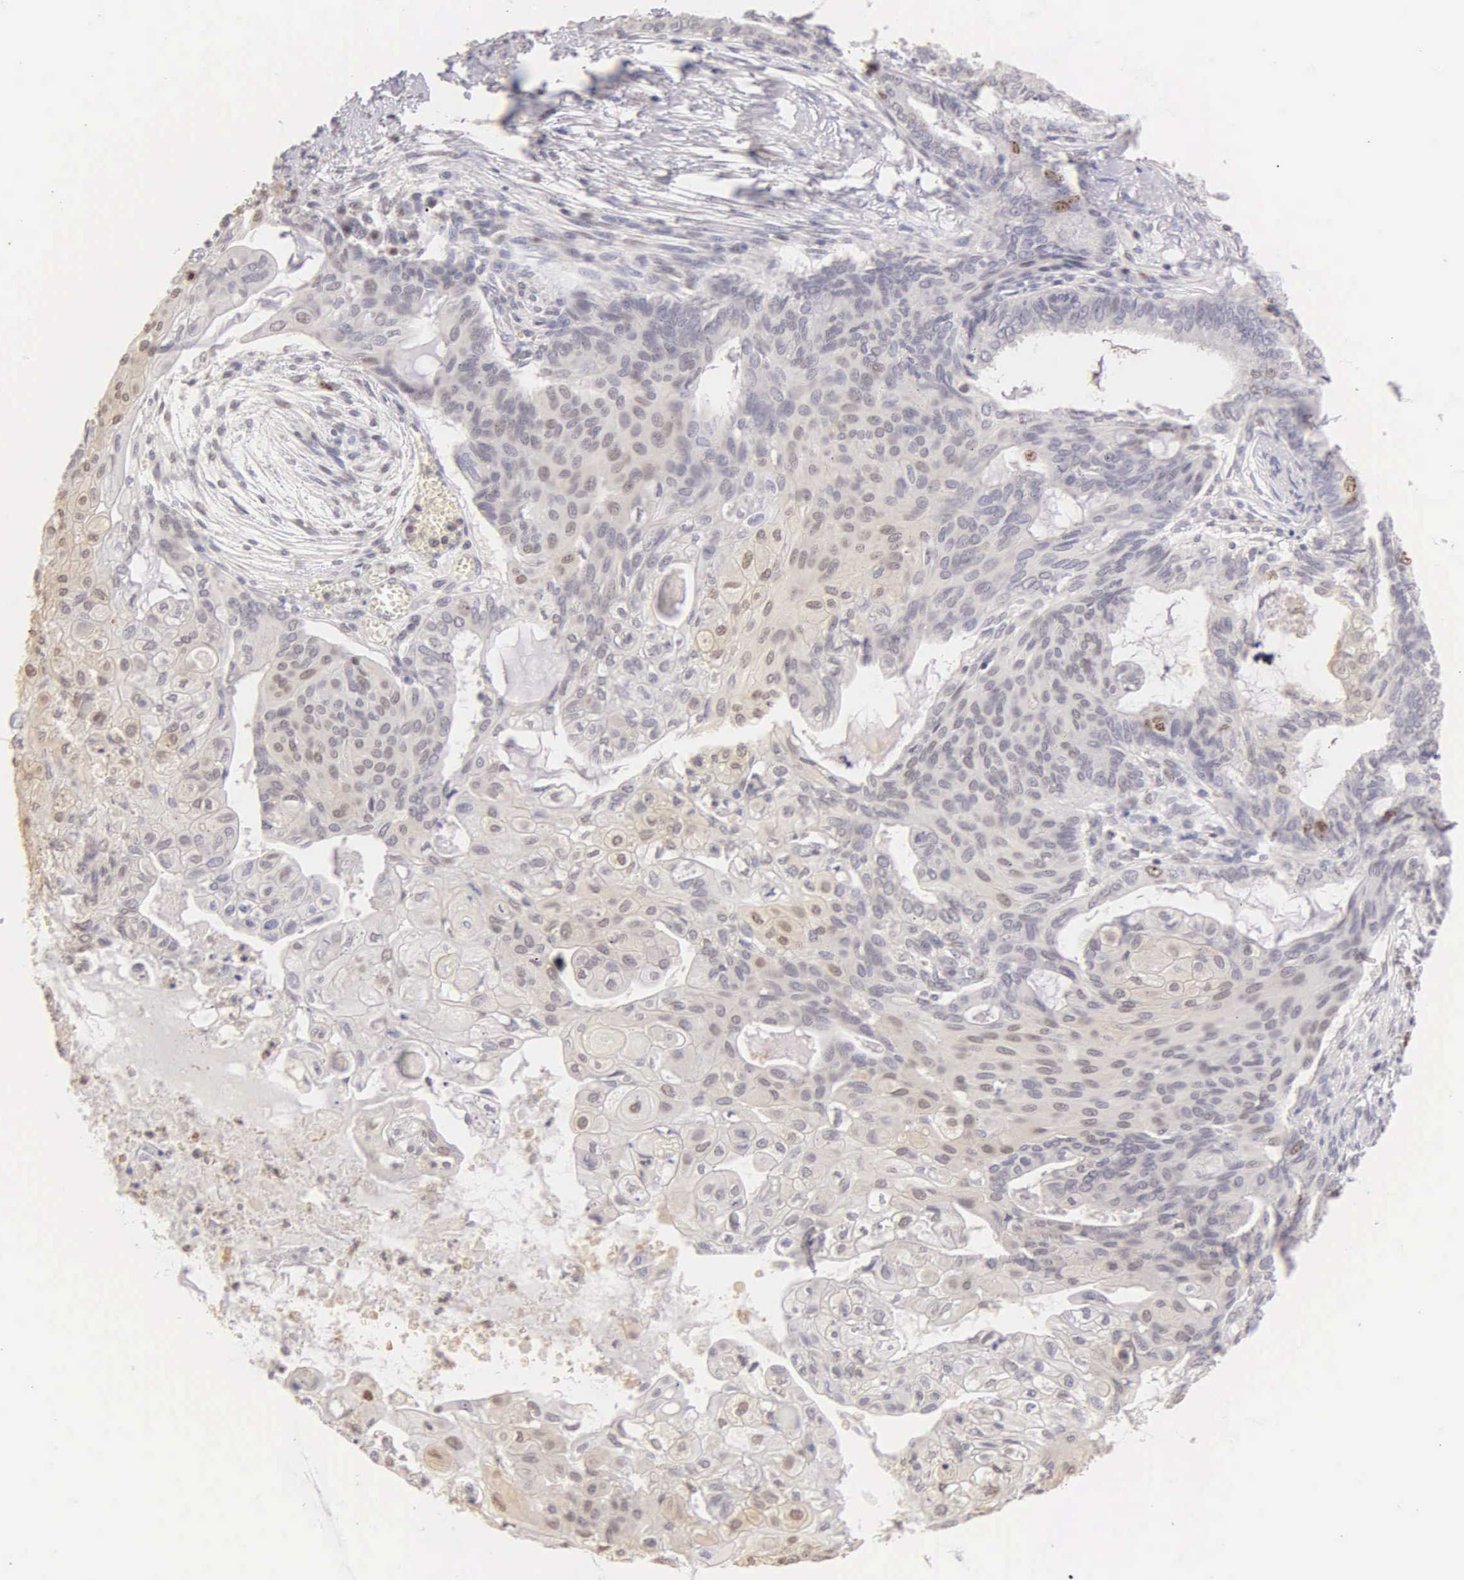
{"staining": {"intensity": "weak", "quantity": "<25%", "location": "nuclear"}, "tissue": "endometrial cancer", "cell_type": "Tumor cells", "image_type": "cancer", "snomed": [{"axis": "morphology", "description": "Adenocarcinoma, NOS"}, {"axis": "topography", "description": "Endometrium"}], "caption": "IHC histopathology image of neoplastic tissue: adenocarcinoma (endometrial) stained with DAB shows no significant protein staining in tumor cells.", "gene": "MKI67", "patient": {"sex": "female", "age": 79}}